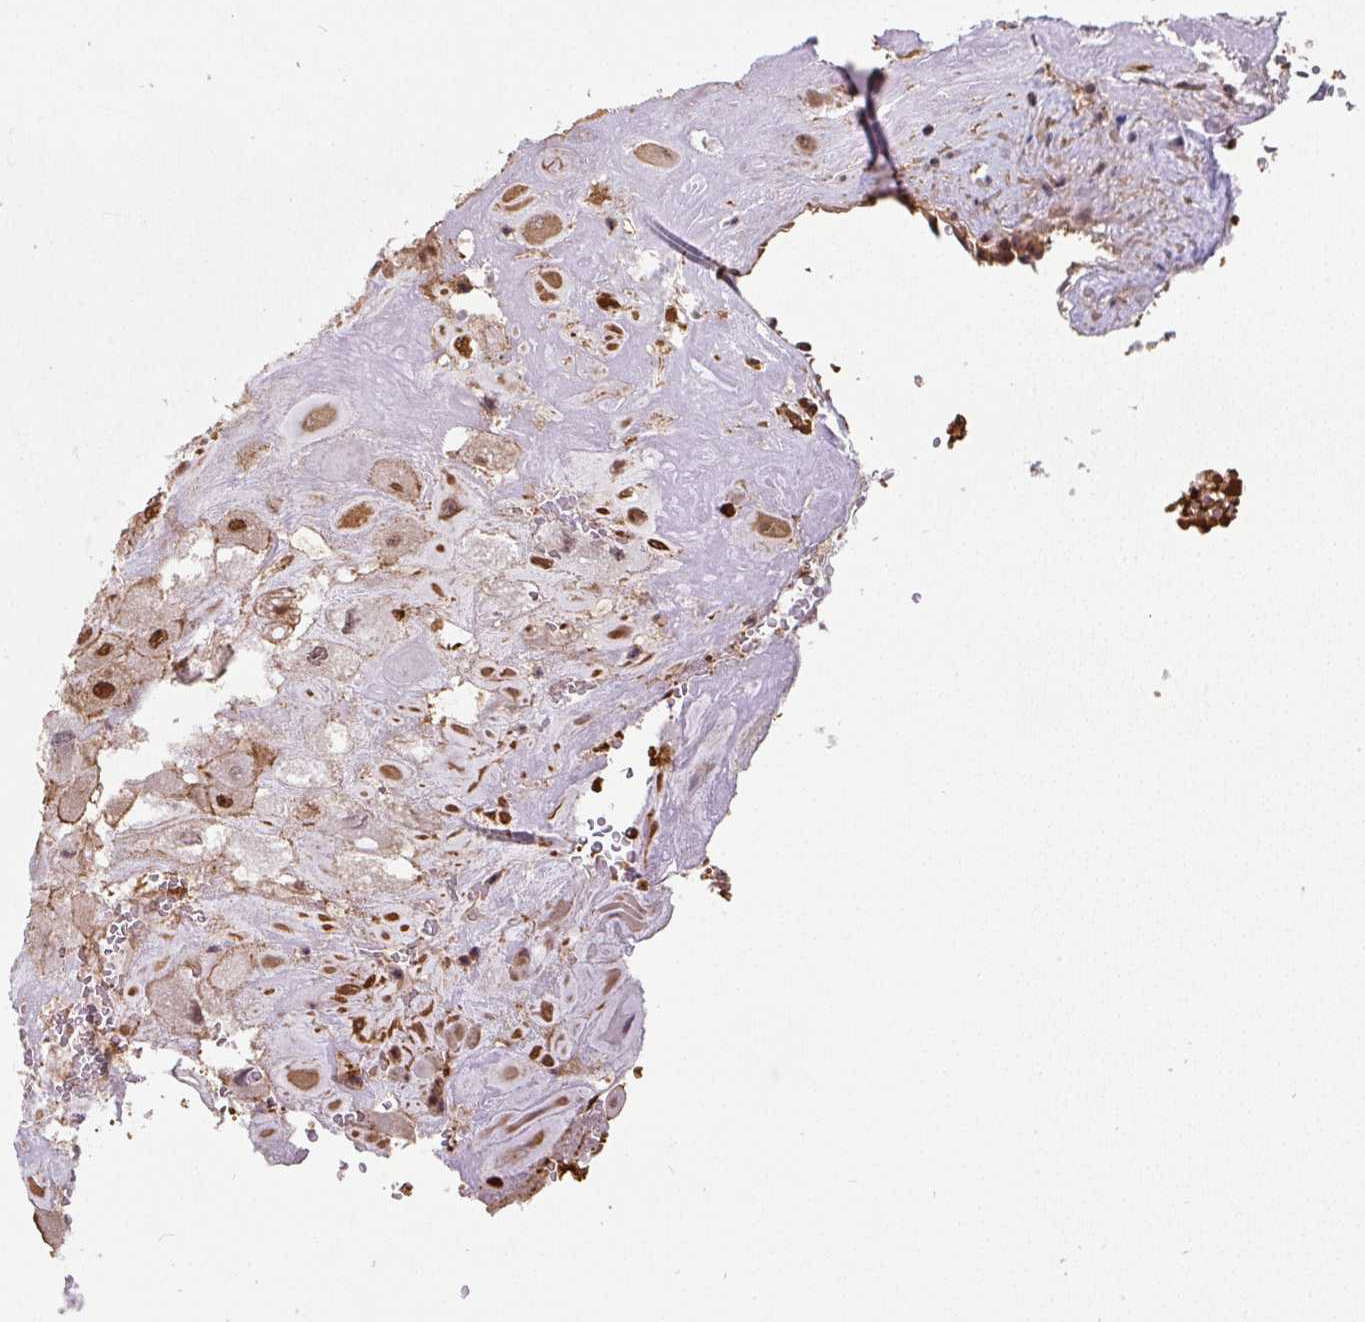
{"staining": {"intensity": "moderate", "quantity": ">75%", "location": "cytoplasmic/membranous,nuclear"}, "tissue": "placenta", "cell_type": "Decidual cells", "image_type": "normal", "snomed": [{"axis": "morphology", "description": "Normal tissue, NOS"}, {"axis": "topography", "description": "Placenta"}], "caption": "A medium amount of moderate cytoplasmic/membranous,nuclear positivity is present in approximately >75% of decidual cells in benign placenta. Immunohistochemistry (ihc) stains the protein in brown and the nuclei are stained blue.", "gene": "ST13", "patient": {"sex": "female", "age": 32}}